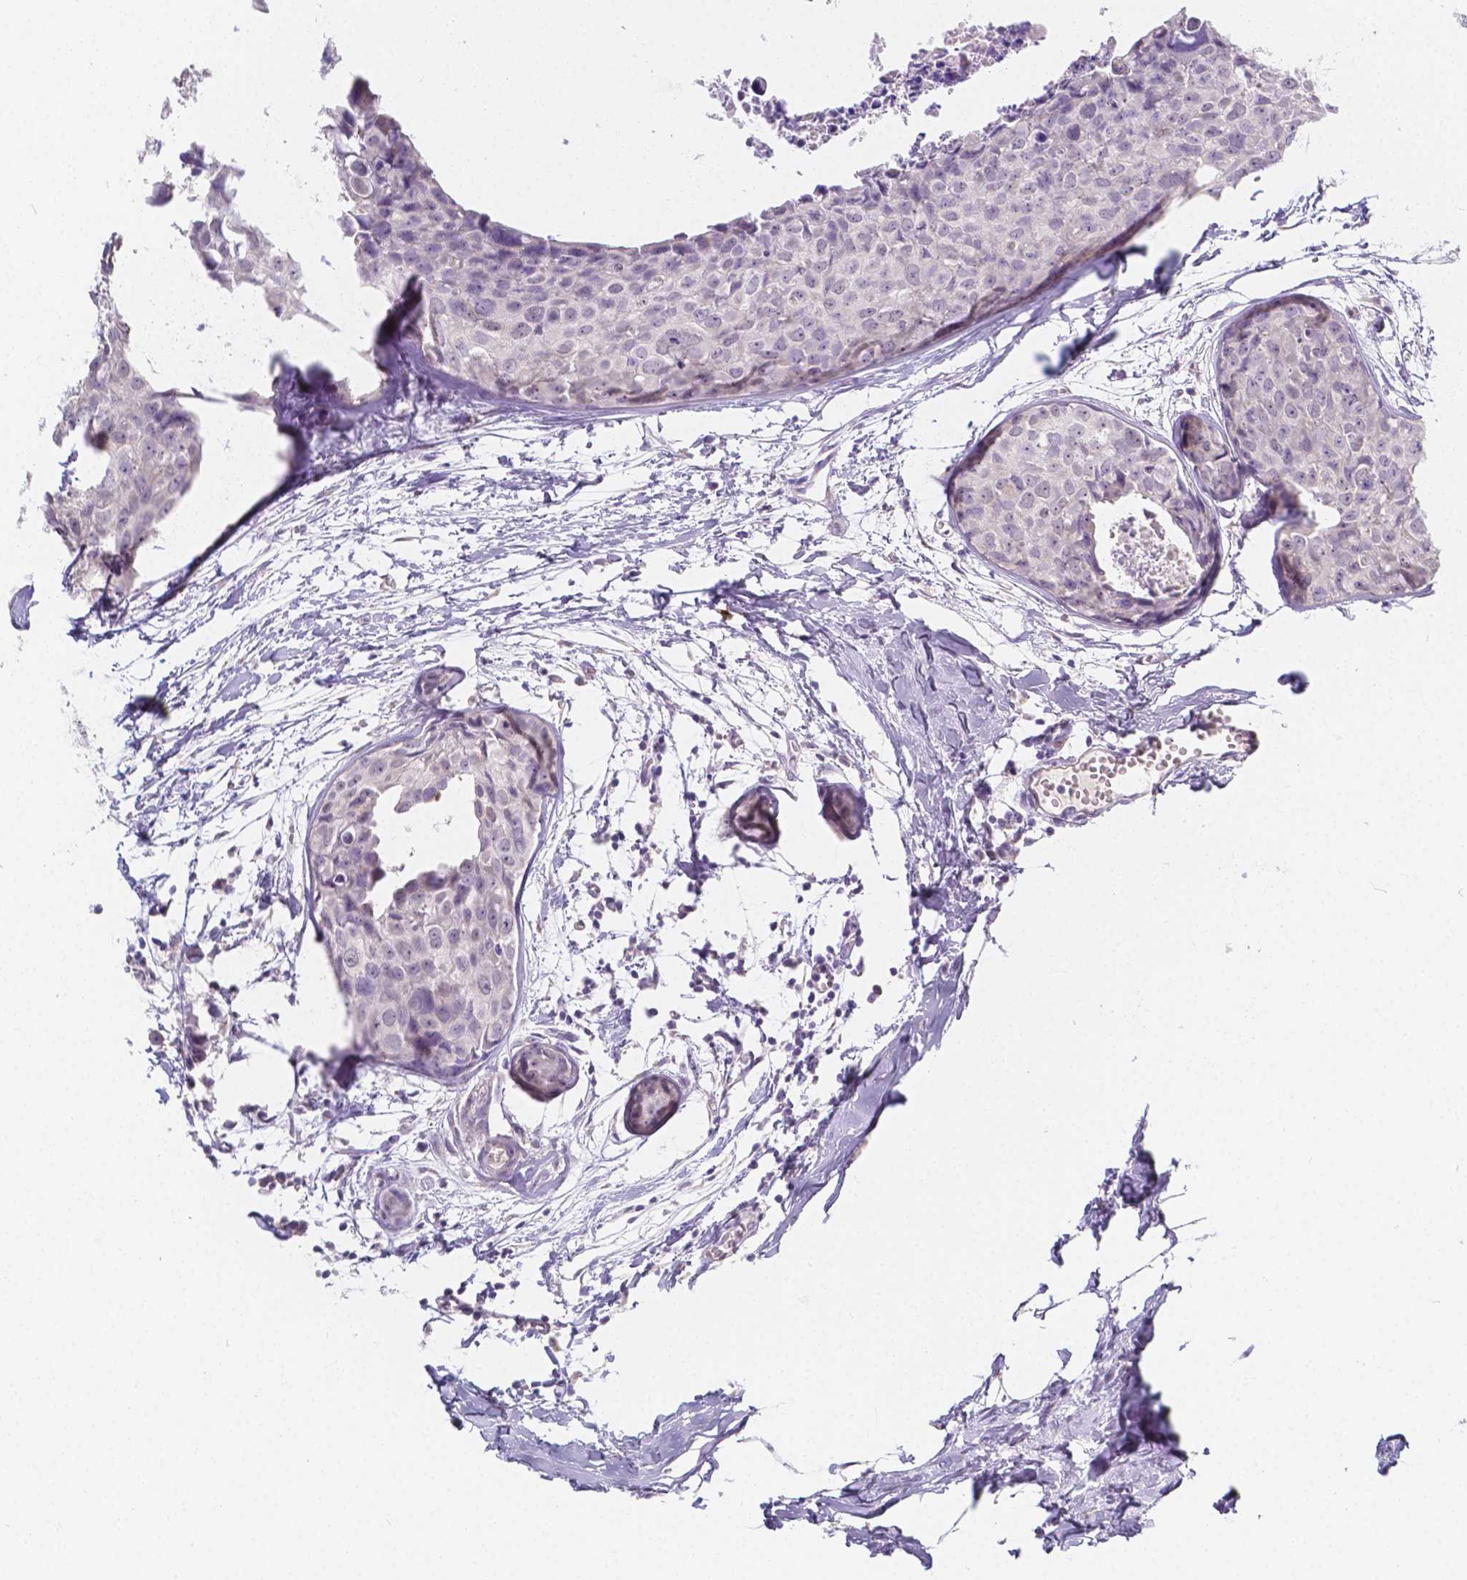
{"staining": {"intensity": "negative", "quantity": "none", "location": "none"}, "tissue": "breast cancer", "cell_type": "Tumor cells", "image_type": "cancer", "snomed": [{"axis": "morphology", "description": "Duct carcinoma"}, {"axis": "topography", "description": "Breast"}], "caption": "Immunohistochemical staining of infiltrating ductal carcinoma (breast) reveals no significant positivity in tumor cells. (Stains: DAB immunohistochemistry with hematoxylin counter stain, Microscopy: brightfield microscopy at high magnification).", "gene": "RNF186", "patient": {"sex": "female", "age": 38}}